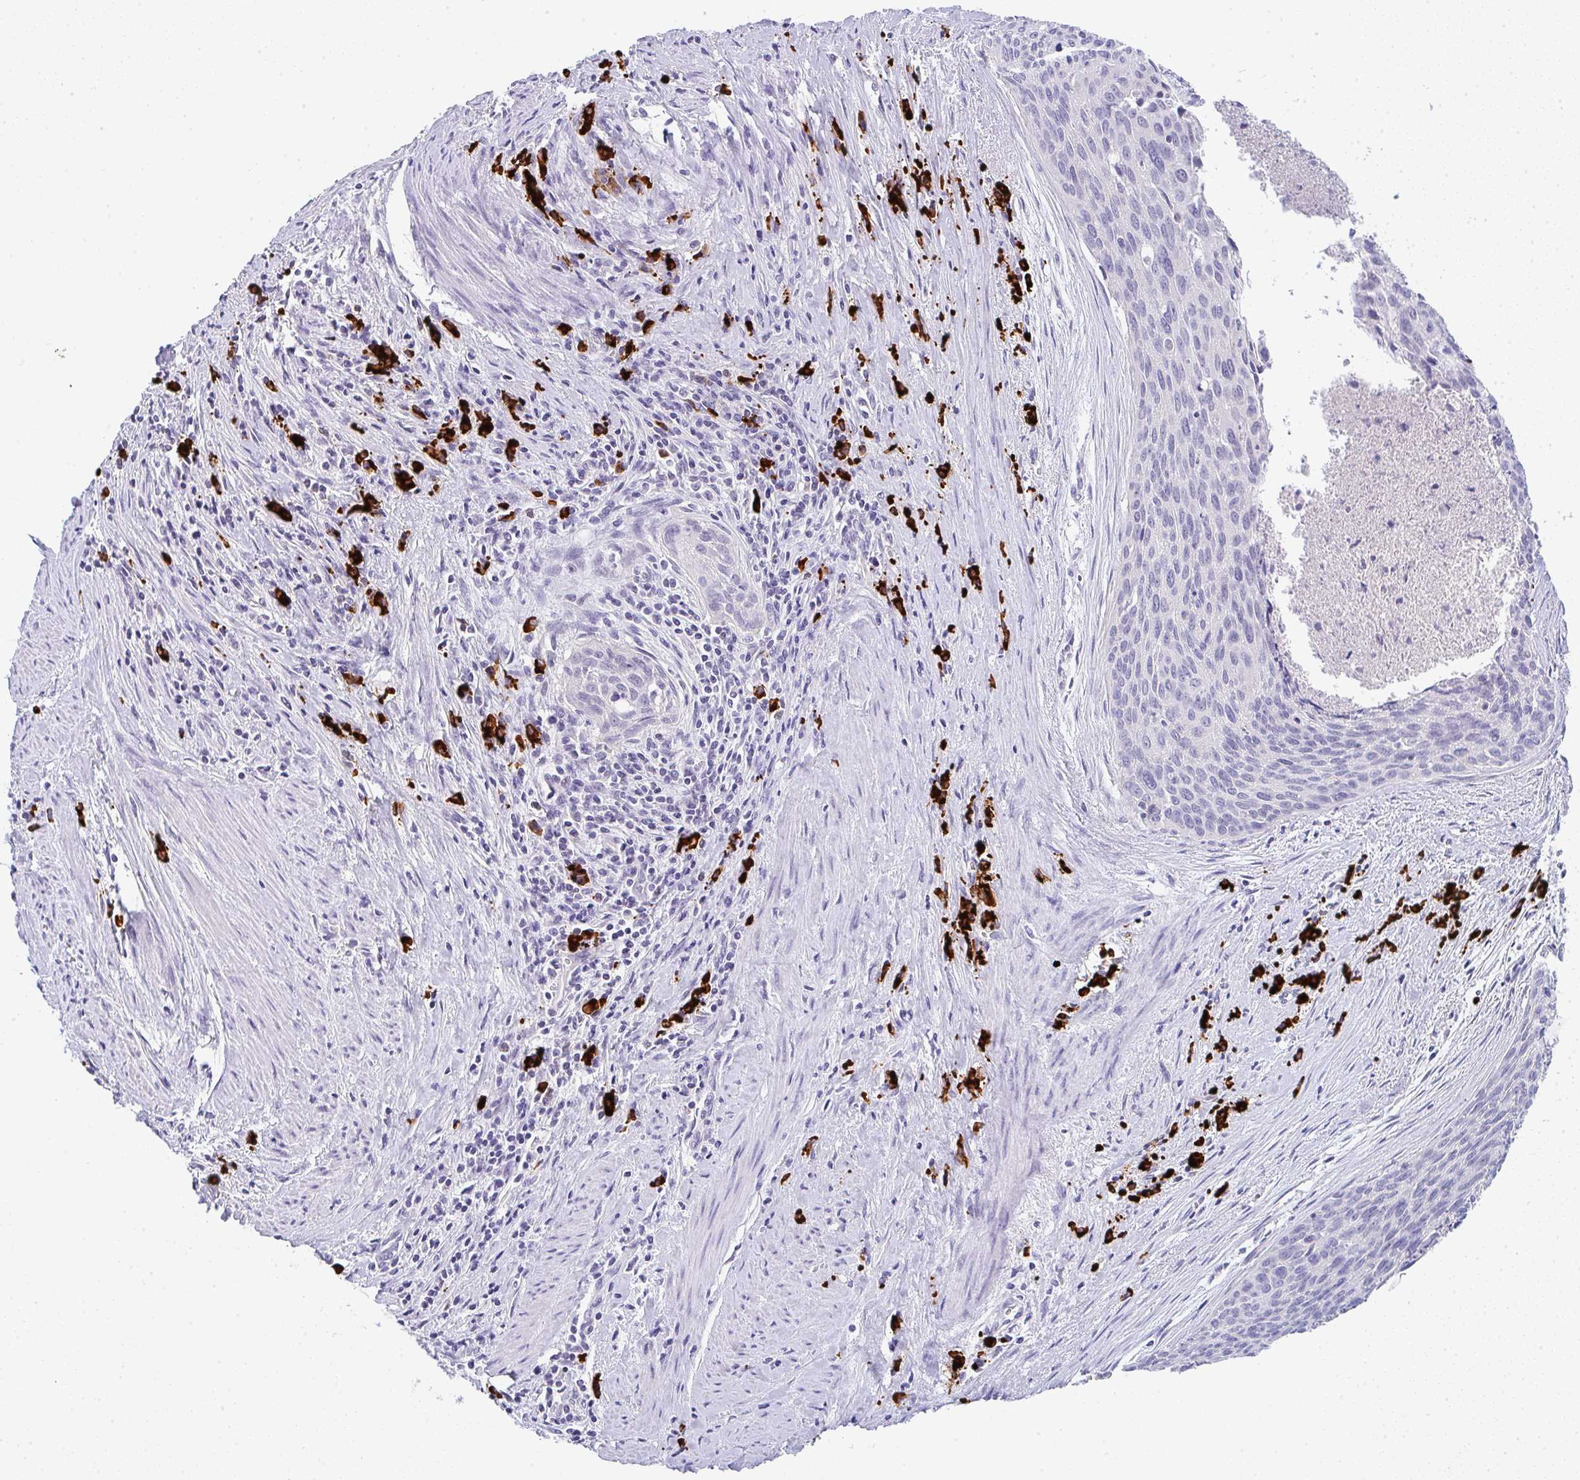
{"staining": {"intensity": "negative", "quantity": "none", "location": "none"}, "tissue": "cervical cancer", "cell_type": "Tumor cells", "image_type": "cancer", "snomed": [{"axis": "morphology", "description": "Squamous cell carcinoma, NOS"}, {"axis": "topography", "description": "Cervix"}], "caption": "The histopathology image reveals no staining of tumor cells in cervical cancer (squamous cell carcinoma).", "gene": "CACNA1S", "patient": {"sex": "female", "age": 55}}